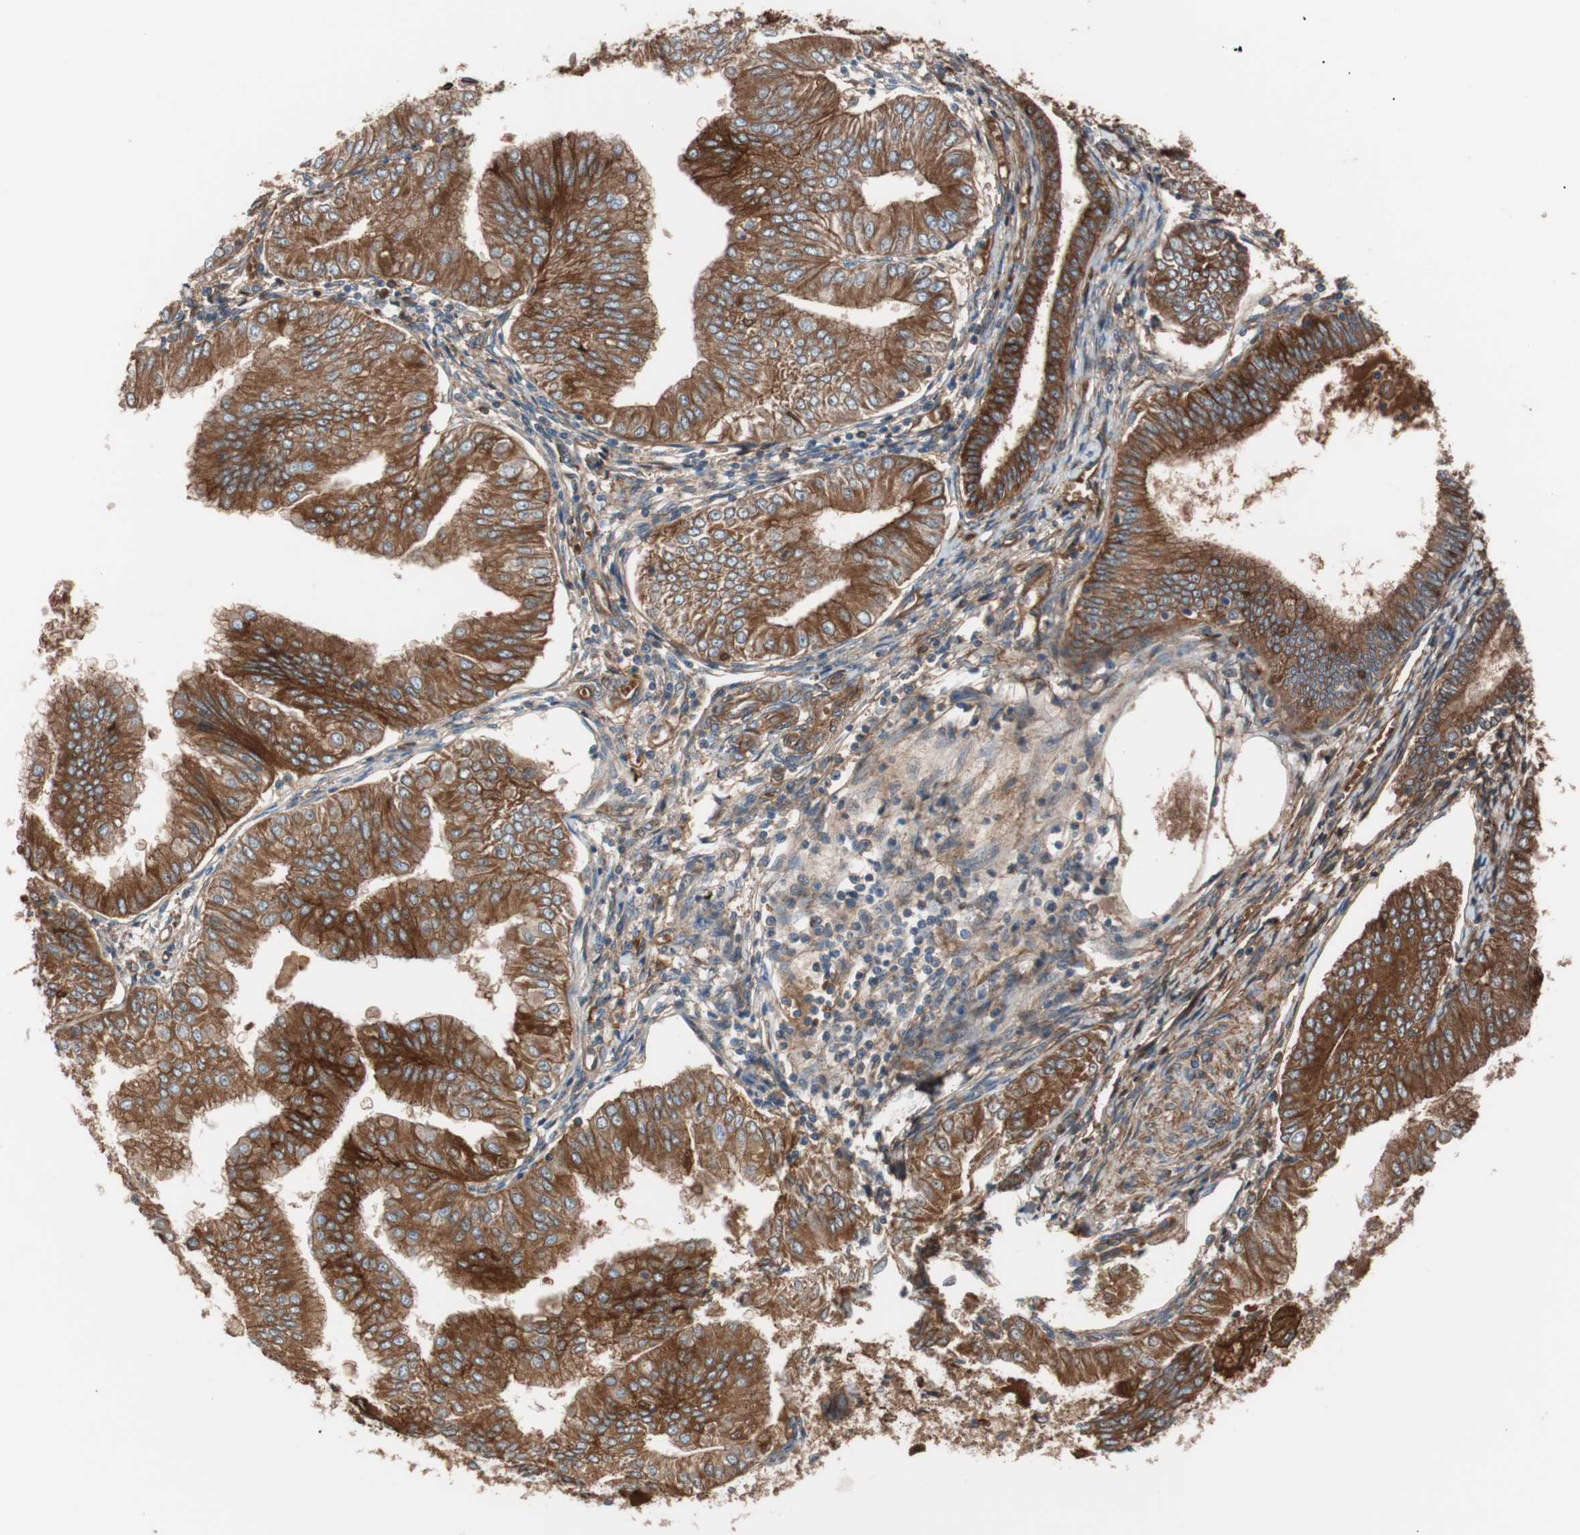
{"staining": {"intensity": "strong", "quantity": ">75%", "location": "cytoplasmic/membranous"}, "tissue": "endometrial cancer", "cell_type": "Tumor cells", "image_type": "cancer", "snomed": [{"axis": "morphology", "description": "Adenocarcinoma, NOS"}, {"axis": "topography", "description": "Endometrium"}], "caption": "This image displays immunohistochemistry (IHC) staining of human adenocarcinoma (endometrial), with high strong cytoplasmic/membranous positivity in about >75% of tumor cells.", "gene": "SPINT1", "patient": {"sex": "female", "age": 53}}